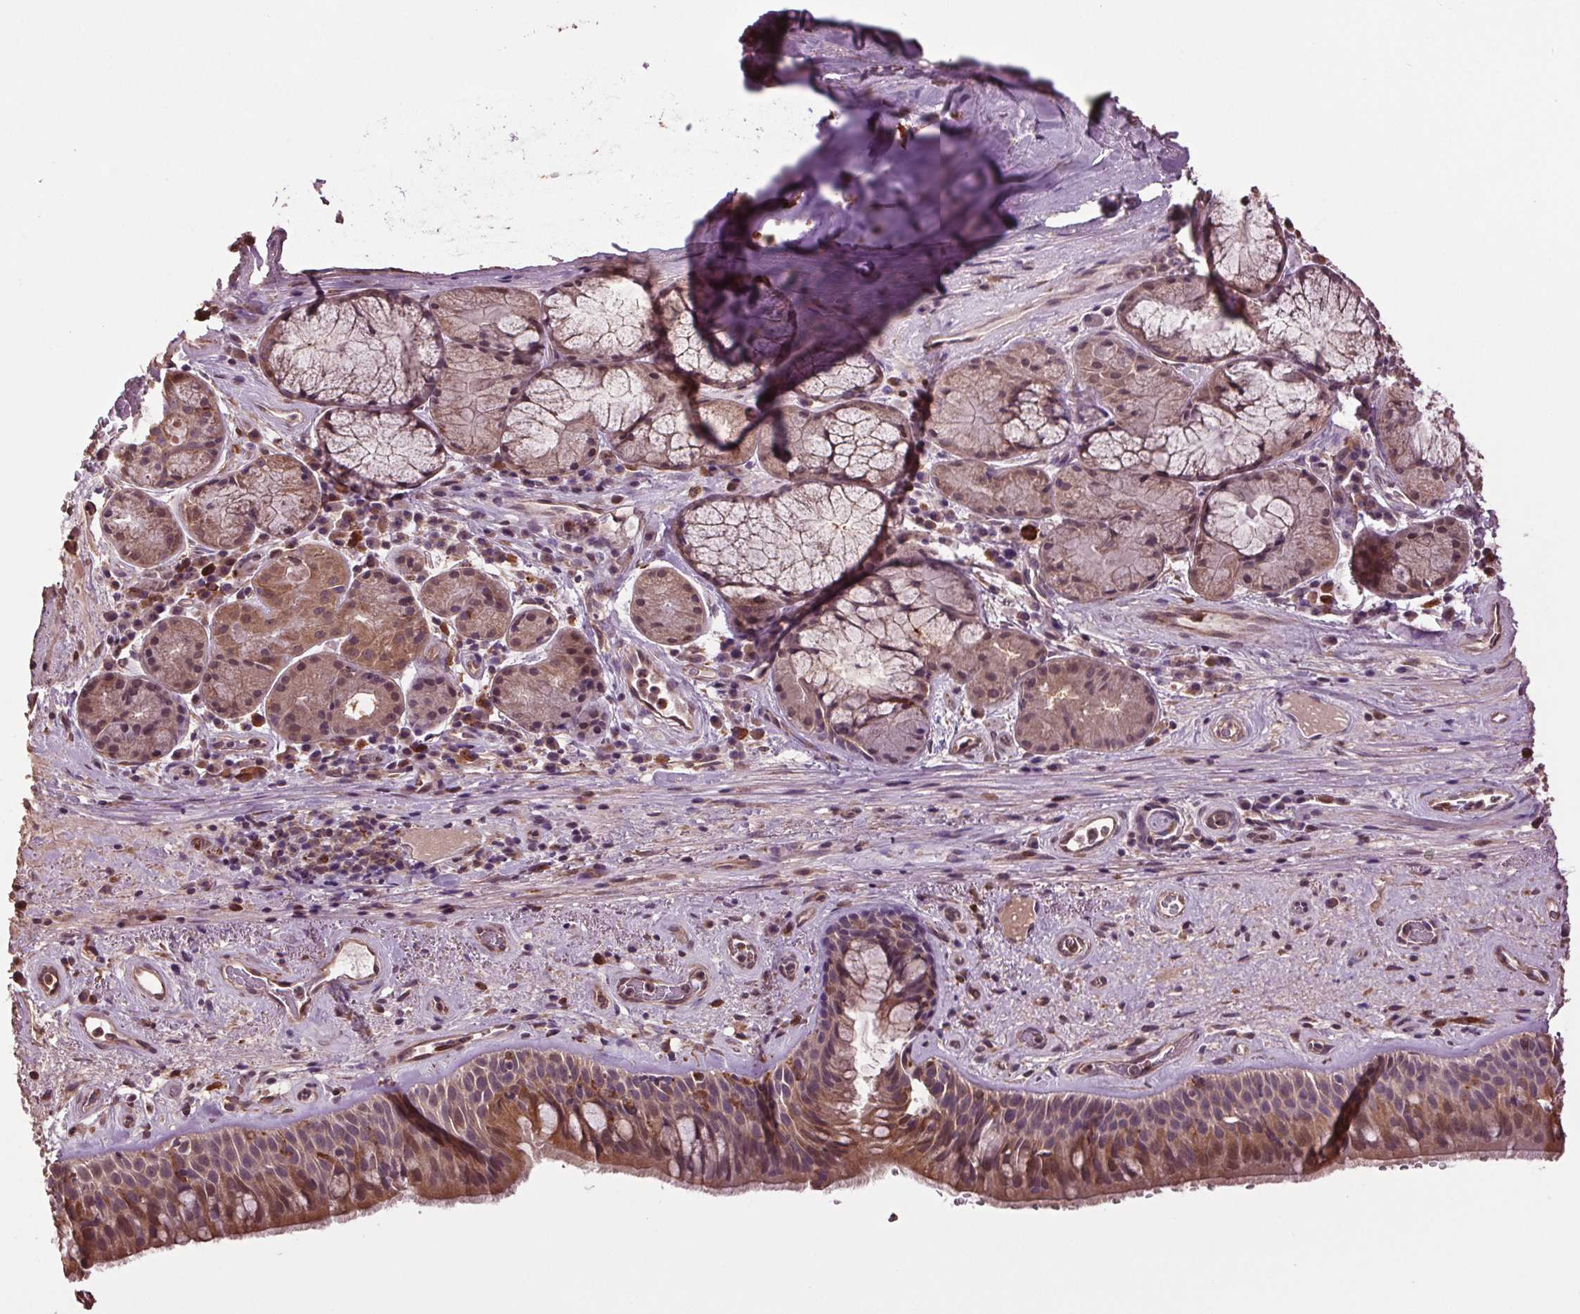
{"staining": {"intensity": "moderate", "quantity": ">75%", "location": "cytoplasmic/membranous"}, "tissue": "bronchus", "cell_type": "Respiratory epithelial cells", "image_type": "normal", "snomed": [{"axis": "morphology", "description": "Normal tissue, NOS"}, {"axis": "topography", "description": "Bronchus"}], "caption": "A high-resolution image shows immunohistochemistry staining of normal bronchus, which shows moderate cytoplasmic/membranous positivity in about >75% of respiratory epithelial cells.", "gene": "RNPEP", "patient": {"sex": "male", "age": 48}}